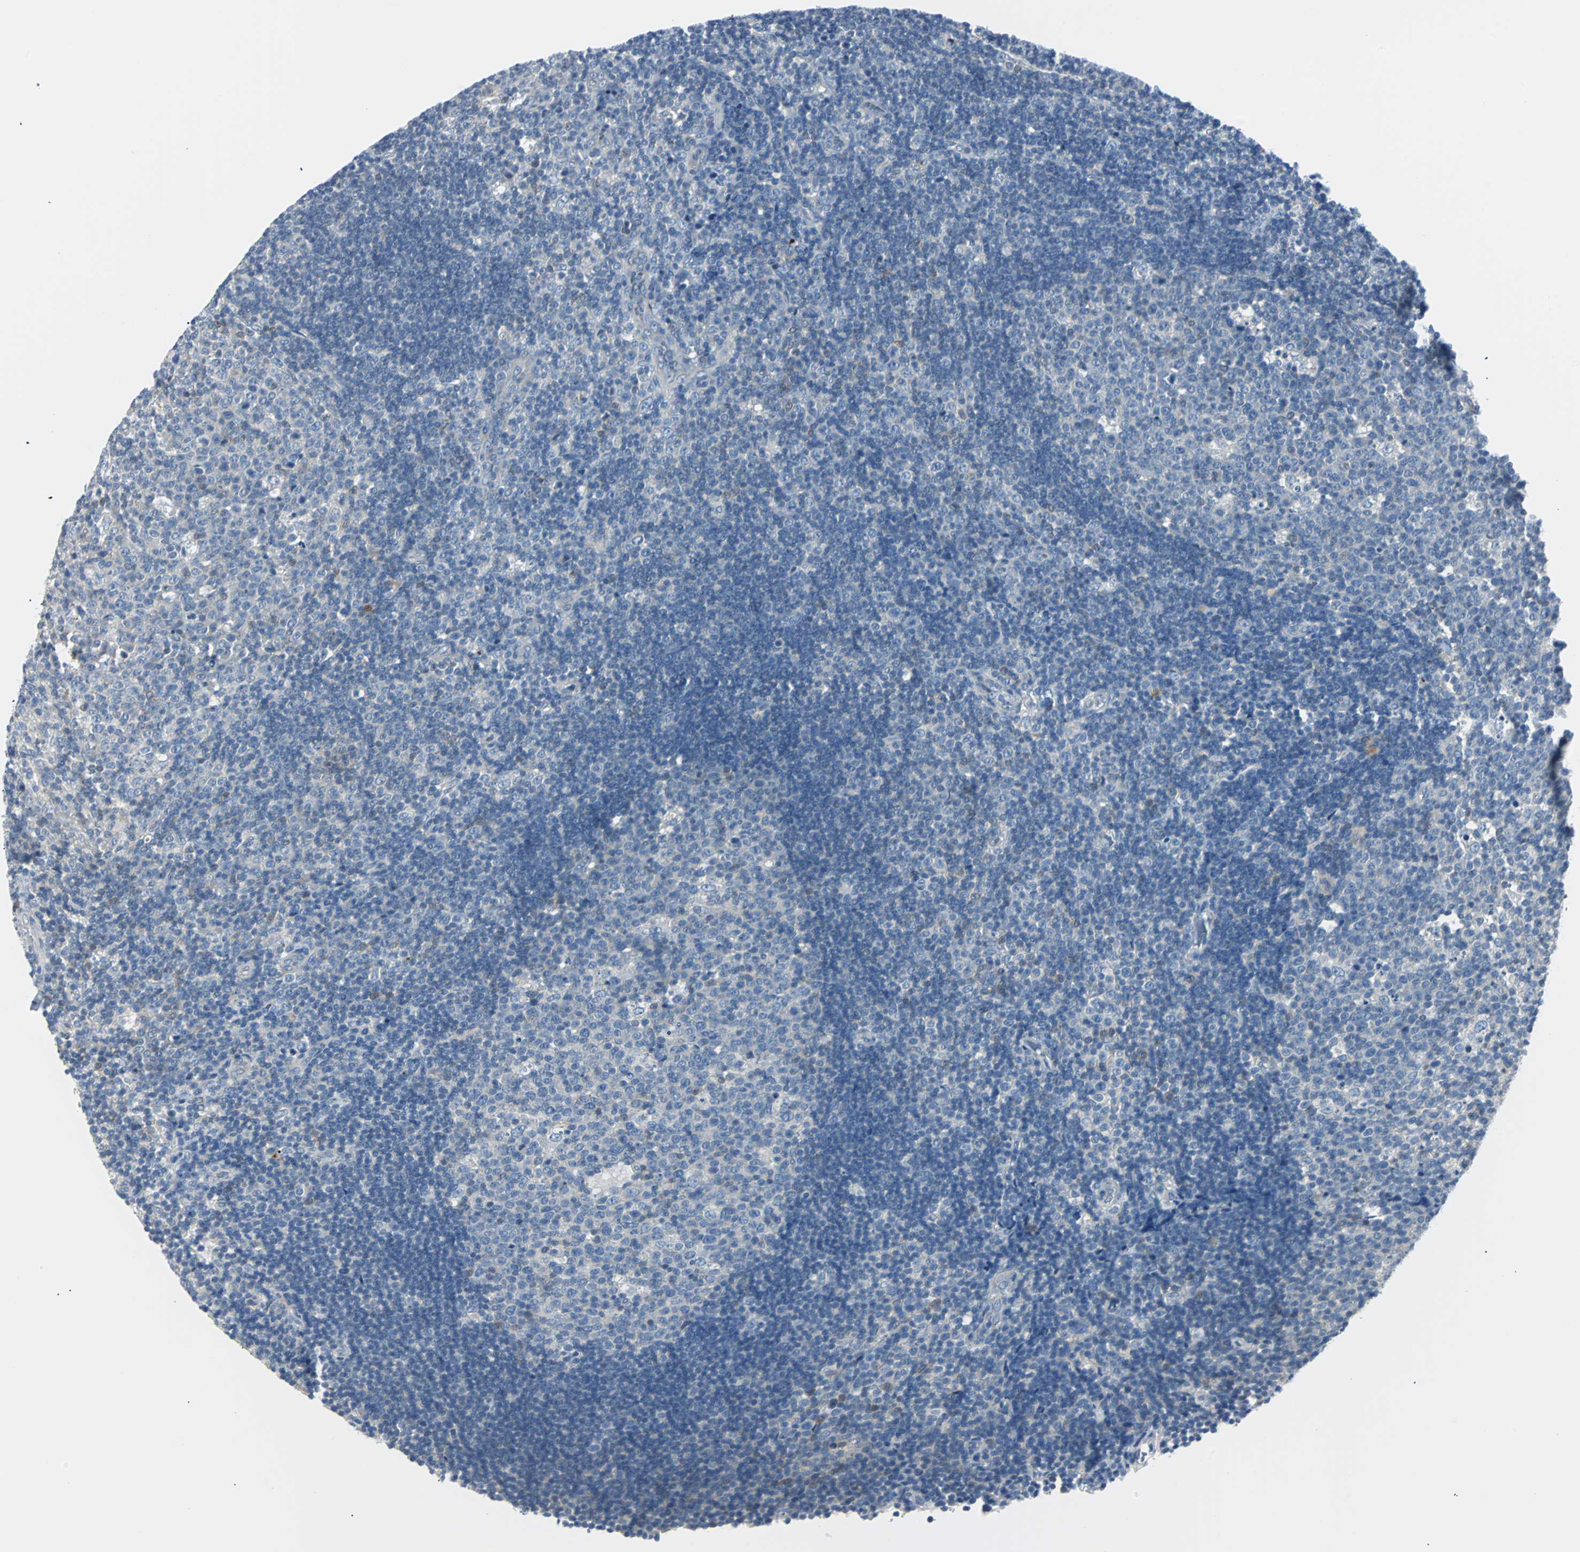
{"staining": {"intensity": "negative", "quantity": "none", "location": "none"}, "tissue": "lymph node", "cell_type": "Germinal center cells", "image_type": "normal", "snomed": [{"axis": "morphology", "description": "Normal tissue, NOS"}, {"axis": "topography", "description": "Lymph node"}, {"axis": "topography", "description": "Salivary gland"}], "caption": "Immunohistochemical staining of normal human lymph node displays no significant expression in germinal center cells. Brightfield microscopy of immunohistochemistry stained with DAB (3,3'-diaminobenzidine) (brown) and hematoxylin (blue), captured at high magnification.", "gene": "RASA1", "patient": {"sex": "male", "age": 8}}